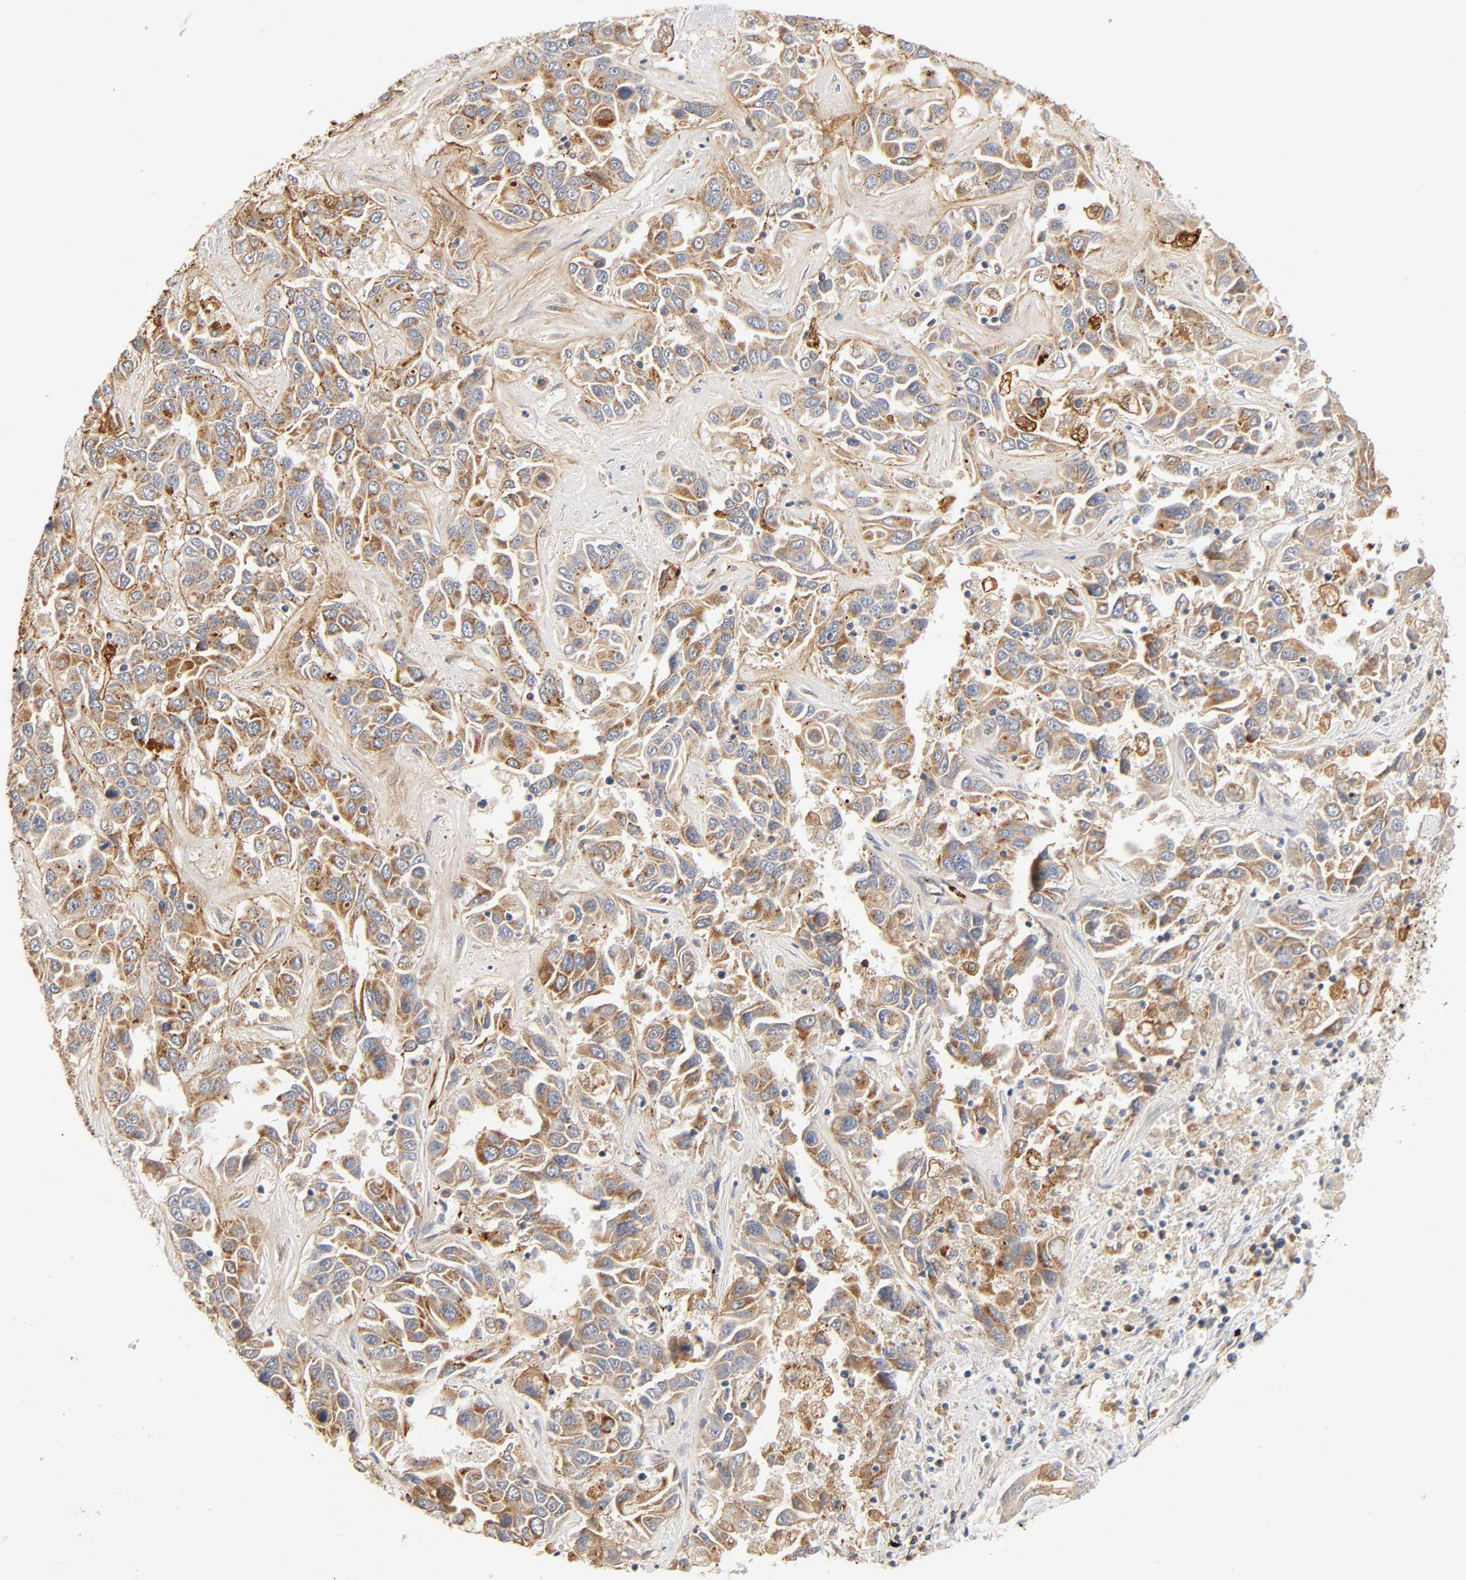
{"staining": {"intensity": "moderate", "quantity": ">75%", "location": "cytoplasmic/membranous"}, "tissue": "liver cancer", "cell_type": "Tumor cells", "image_type": "cancer", "snomed": [{"axis": "morphology", "description": "Cholangiocarcinoma"}, {"axis": "topography", "description": "Liver"}], "caption": "A photomicrograph showing moderate cytoplasmic/membranous expression in approximately >75% of tumor cells in liver cancer, as visualized by brown immunohistochemical staining.", "gene": "REEP6", "patient": {"sex": "female", "age": 52}}